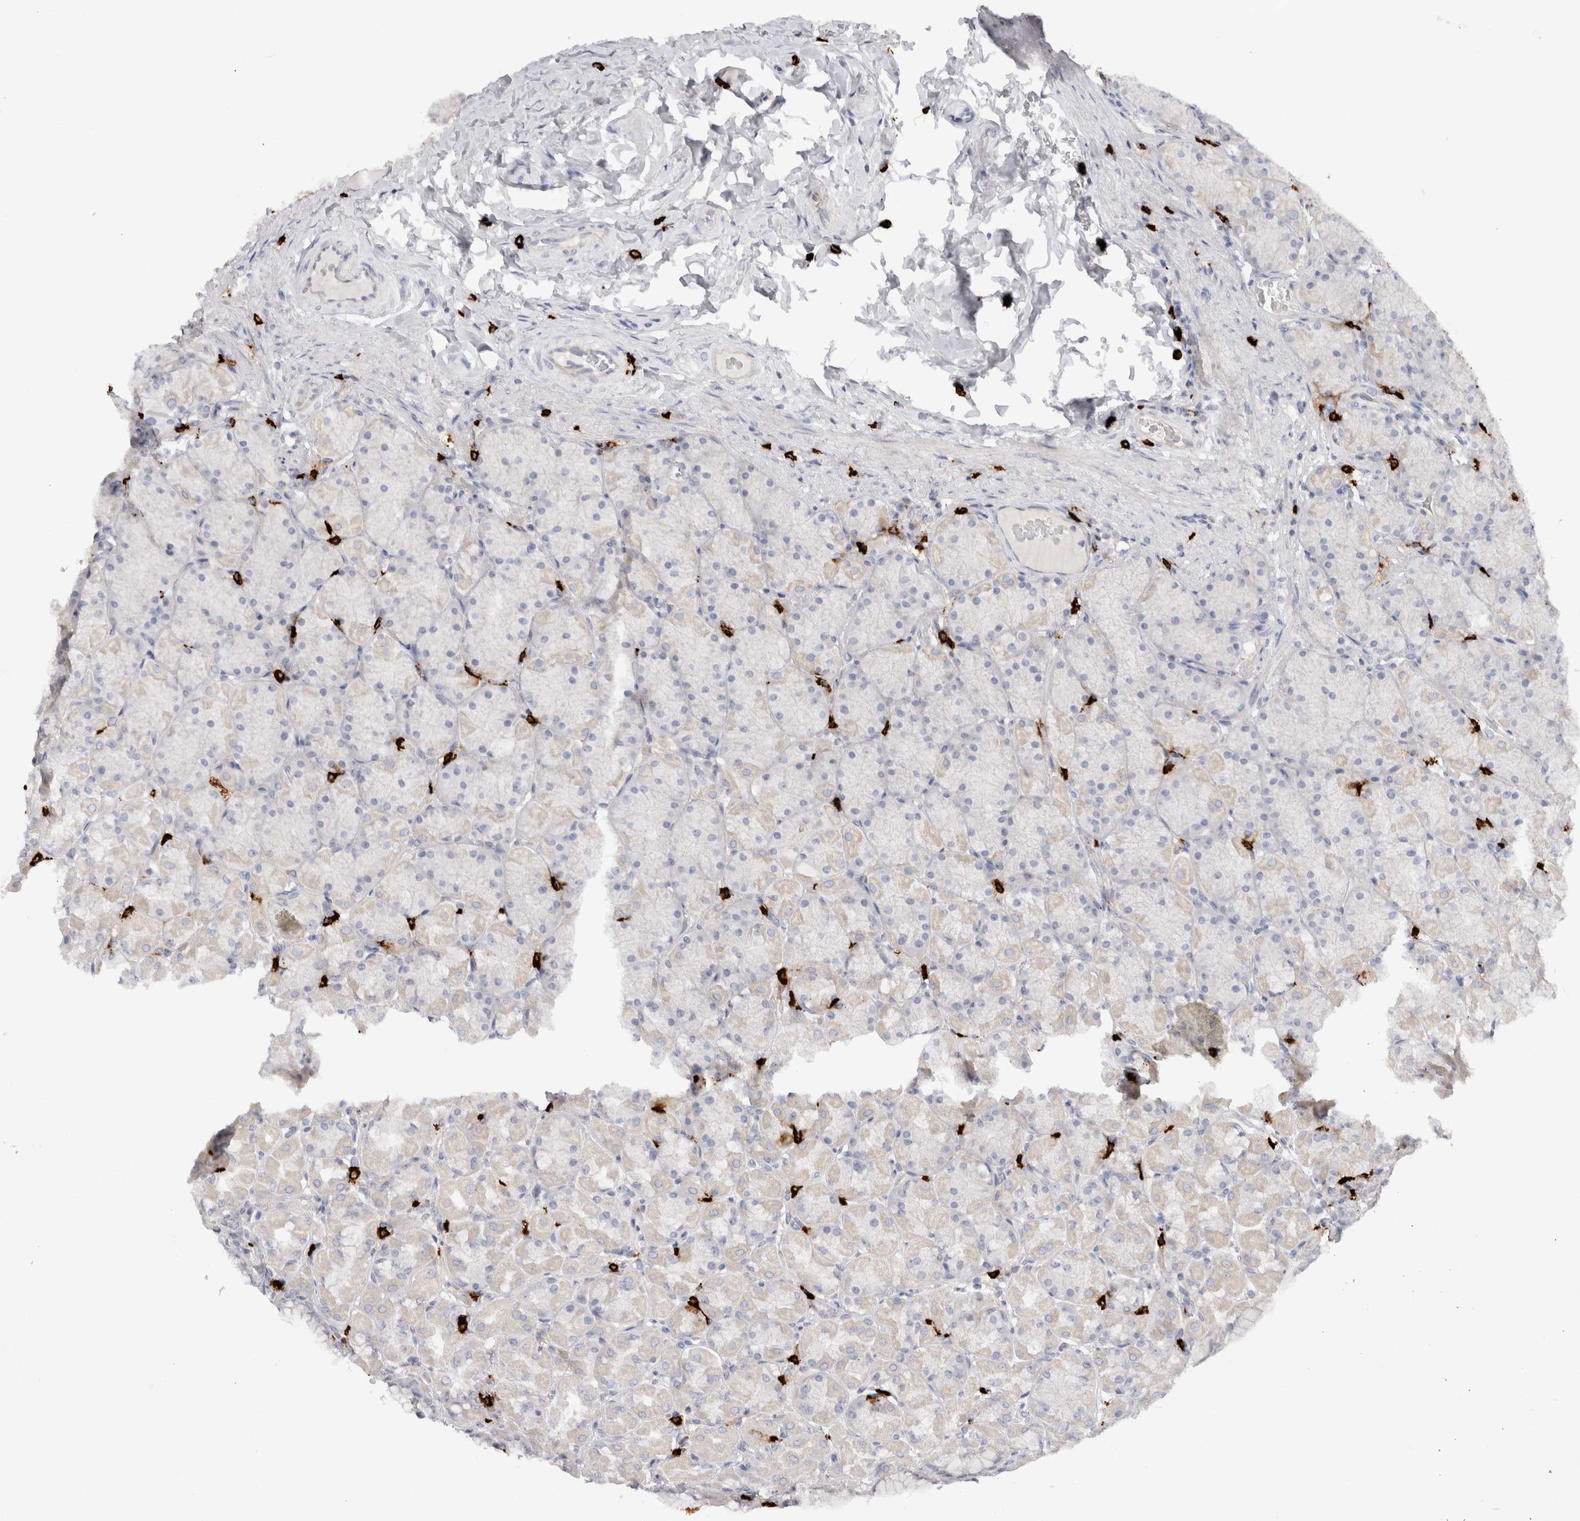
{"staining": {"intensity": "moderate", "quantity": "<25%", "location": "cytoplasmic/membranous"}, "tissue": "stomach", "cell_type": "Glandular cells", "image_type": "normal", "snomed": [{"axis": "morphology", "description": "Normal tissue, NOS"}, {"axis": "topography", "description": "Stomach, upper"}], "caption": "High-power microscopy captured an immunohistochemistry (IHC) histopathology image of unremarkable stomach, revealing moderate cytoplasmic/membranous positivity in approximately <25% of glandular cells.", "gene": "SPINK2", "patient": {"sex": "female", "age": 56}}